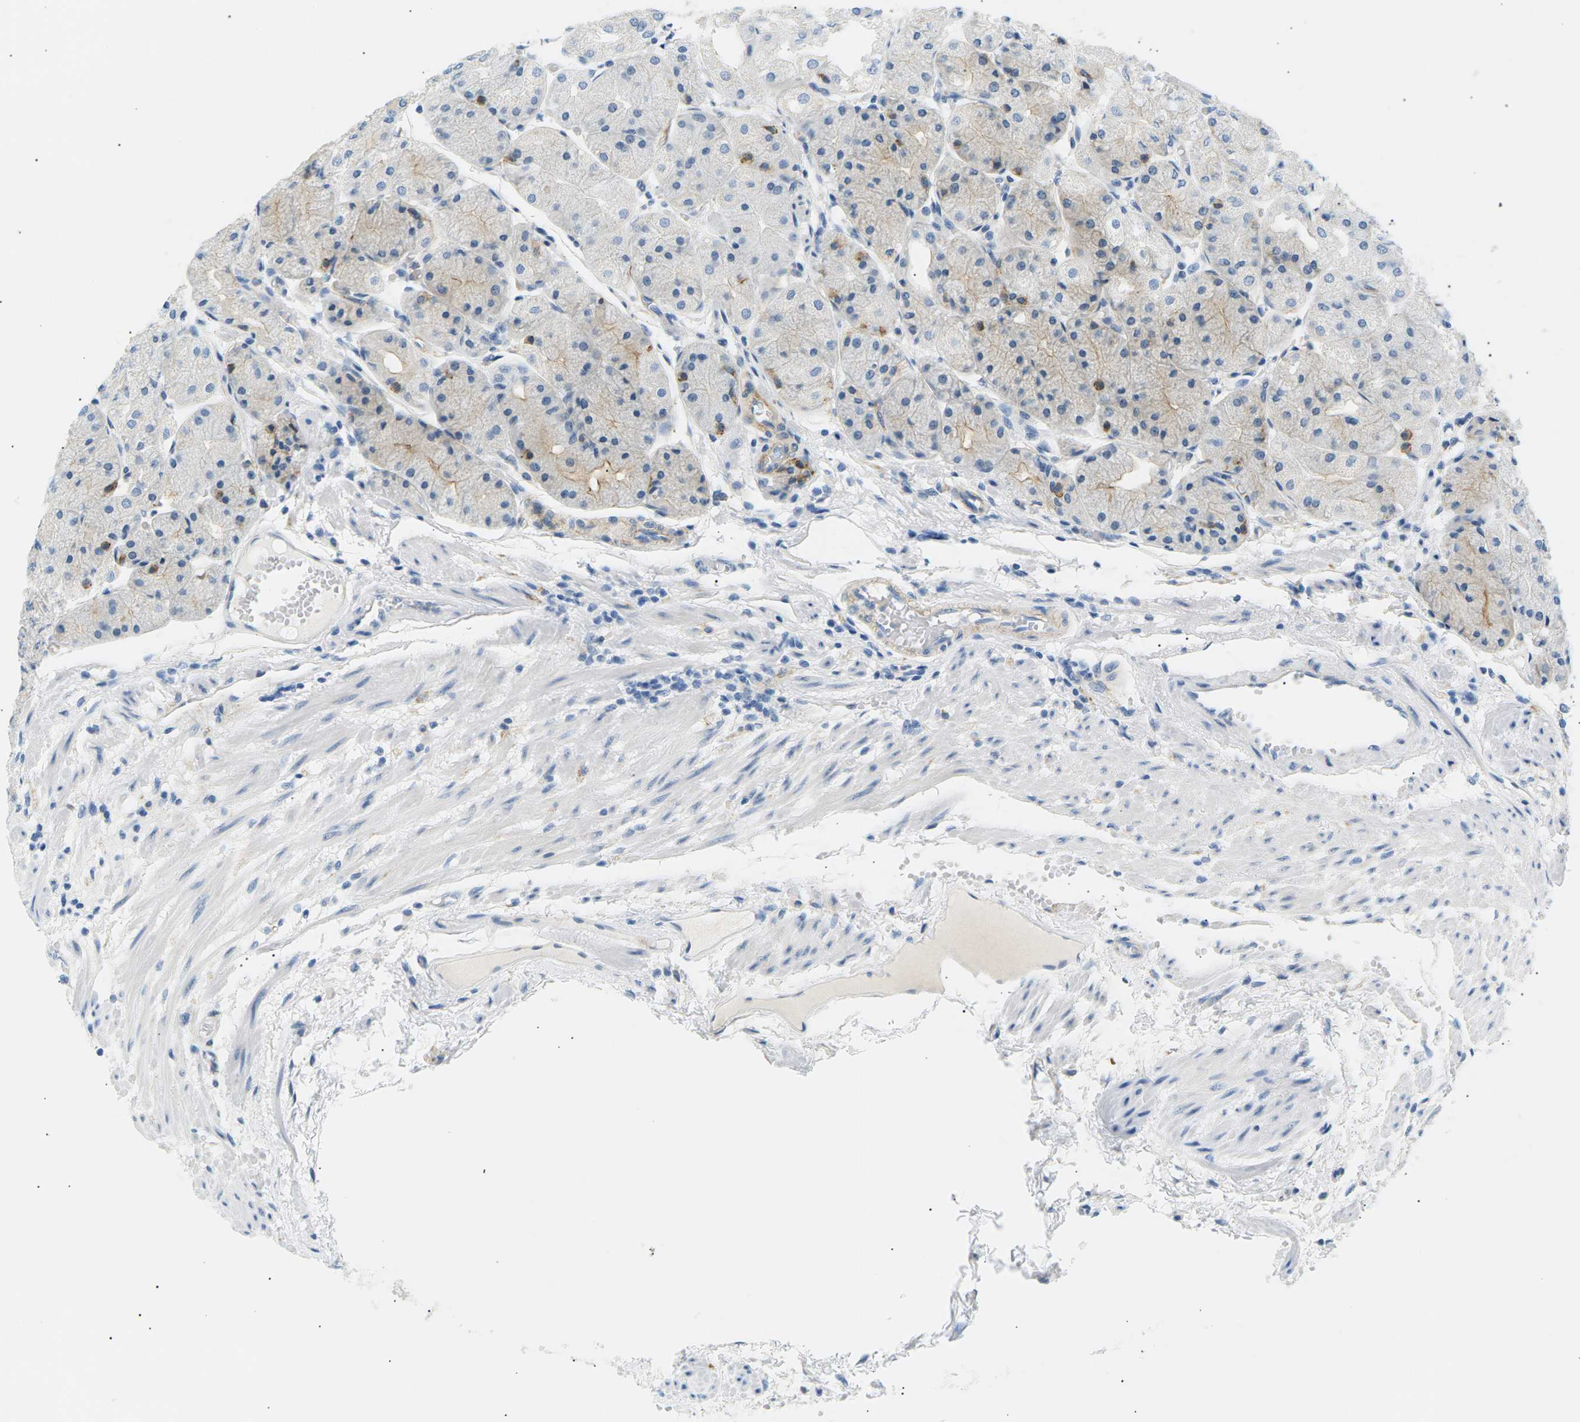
{"staining": {"intensity": "negative", "quantity": "none", "location": "none"}, "tissue": "stomach", "cell_type": "Glandular cells", "image_type": "normal", "snomed": [{"axis": "morphology", "description": "Normal tissue, NOS"}, {"axis": "topography", "description": "Stomach, upper"}], "caption": "Immunohistochemistry (IHC) histopathology image of benign human stomach stained for a protein (brown), which reveals no expression in glandular cells.", "gene": "SEPTIN5", "patient": {"sex": "male", "age": 72}}